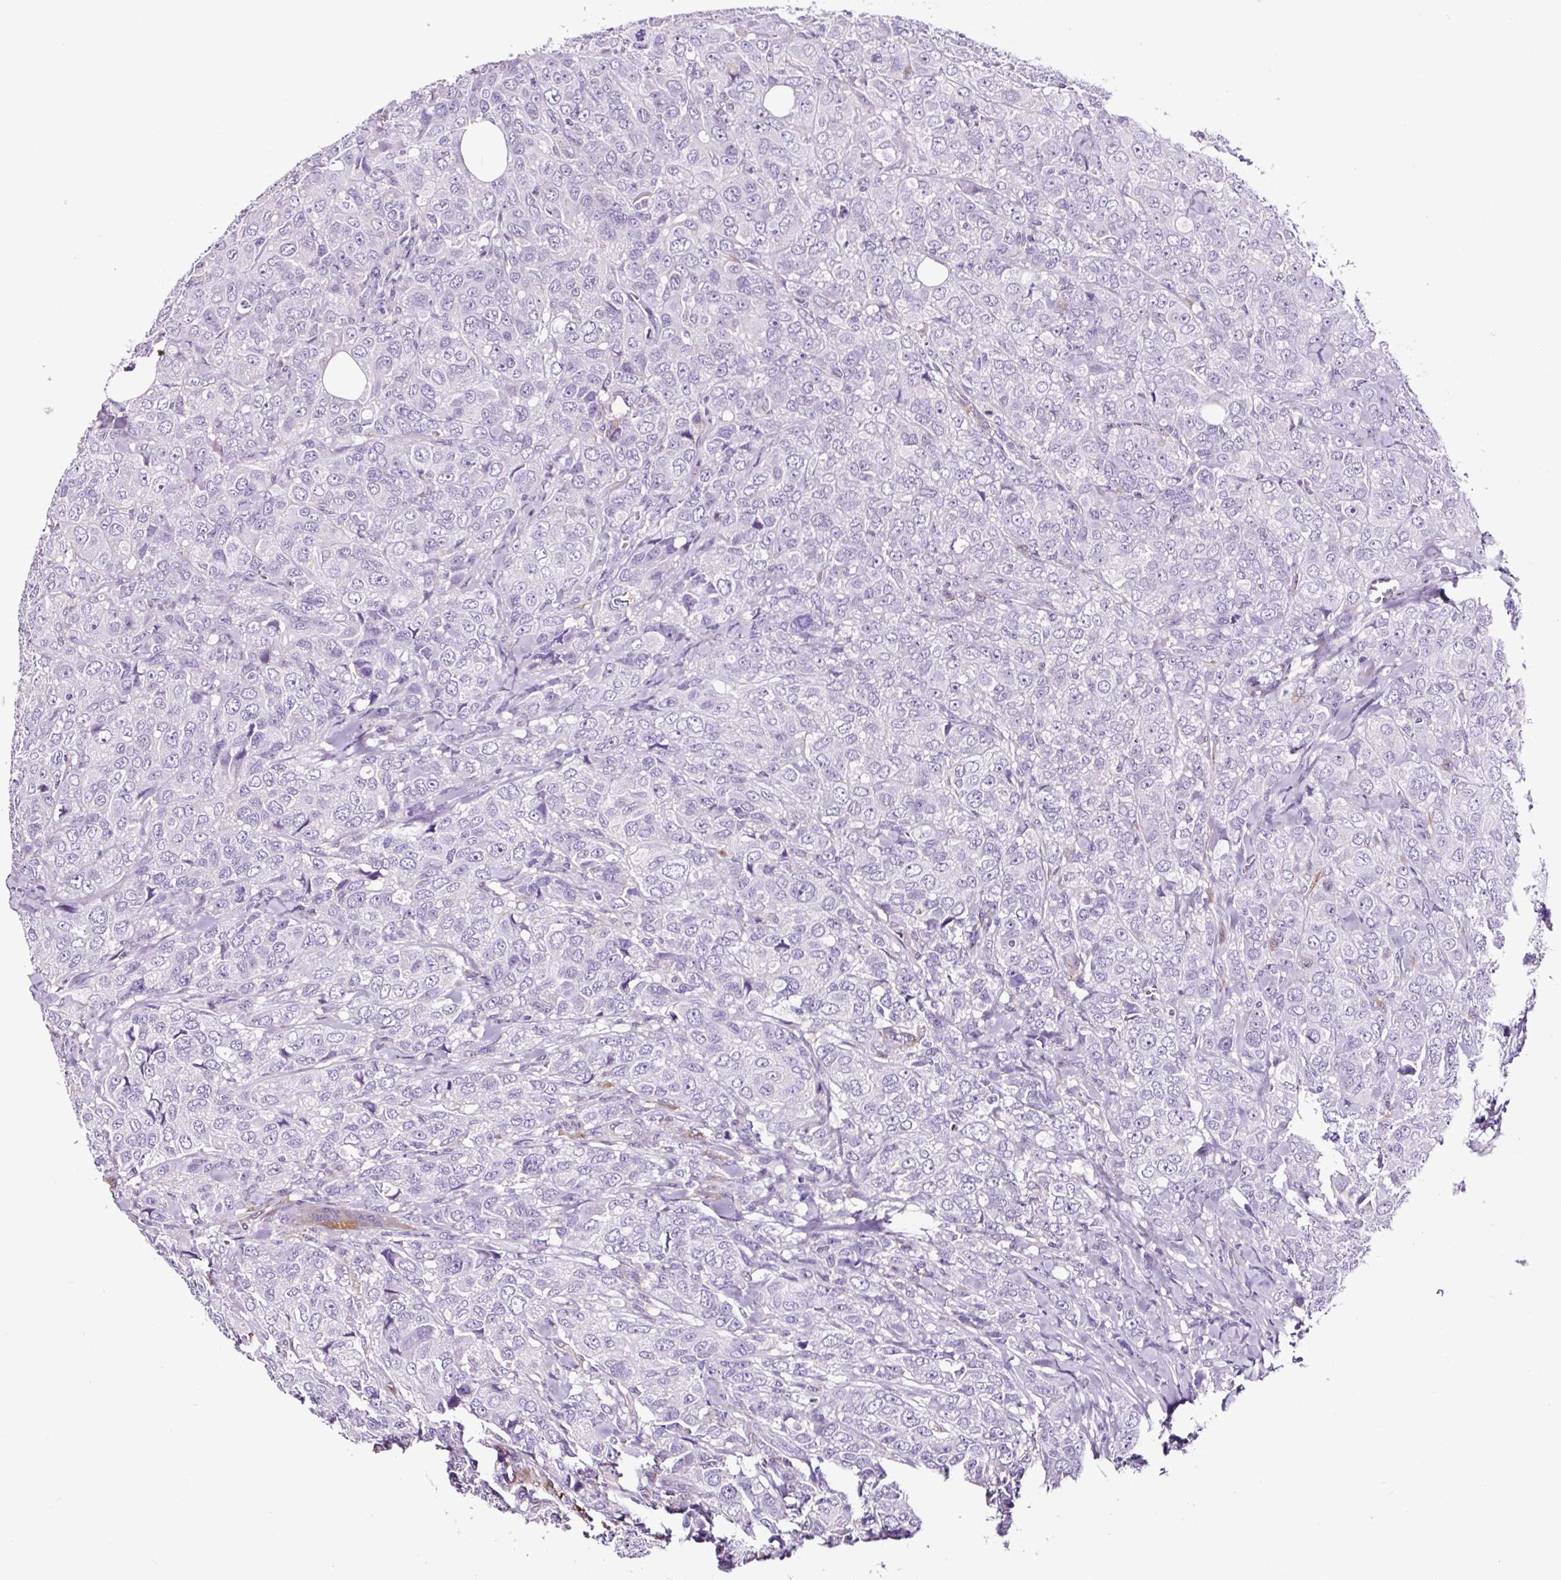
{"staining": {"intensity": "negative", "quantity": "none", "location": "none"}, "tissue": "breast cancer", "cell_type": "Tumor cells", "image_type": "cancer", "snomed": [{"axis": "morphology", "description": "Duct carcinoma"}, {"axis": "topography", "description": "Breast"}], "caption": "High power microscopy image of an immunohistochemistry image of breast cancer (intraductal carcinoma), revealing no significant staining in tumor cells.", "gene": "FBXL7", "patient": {"sex": "female", "age": 43}}